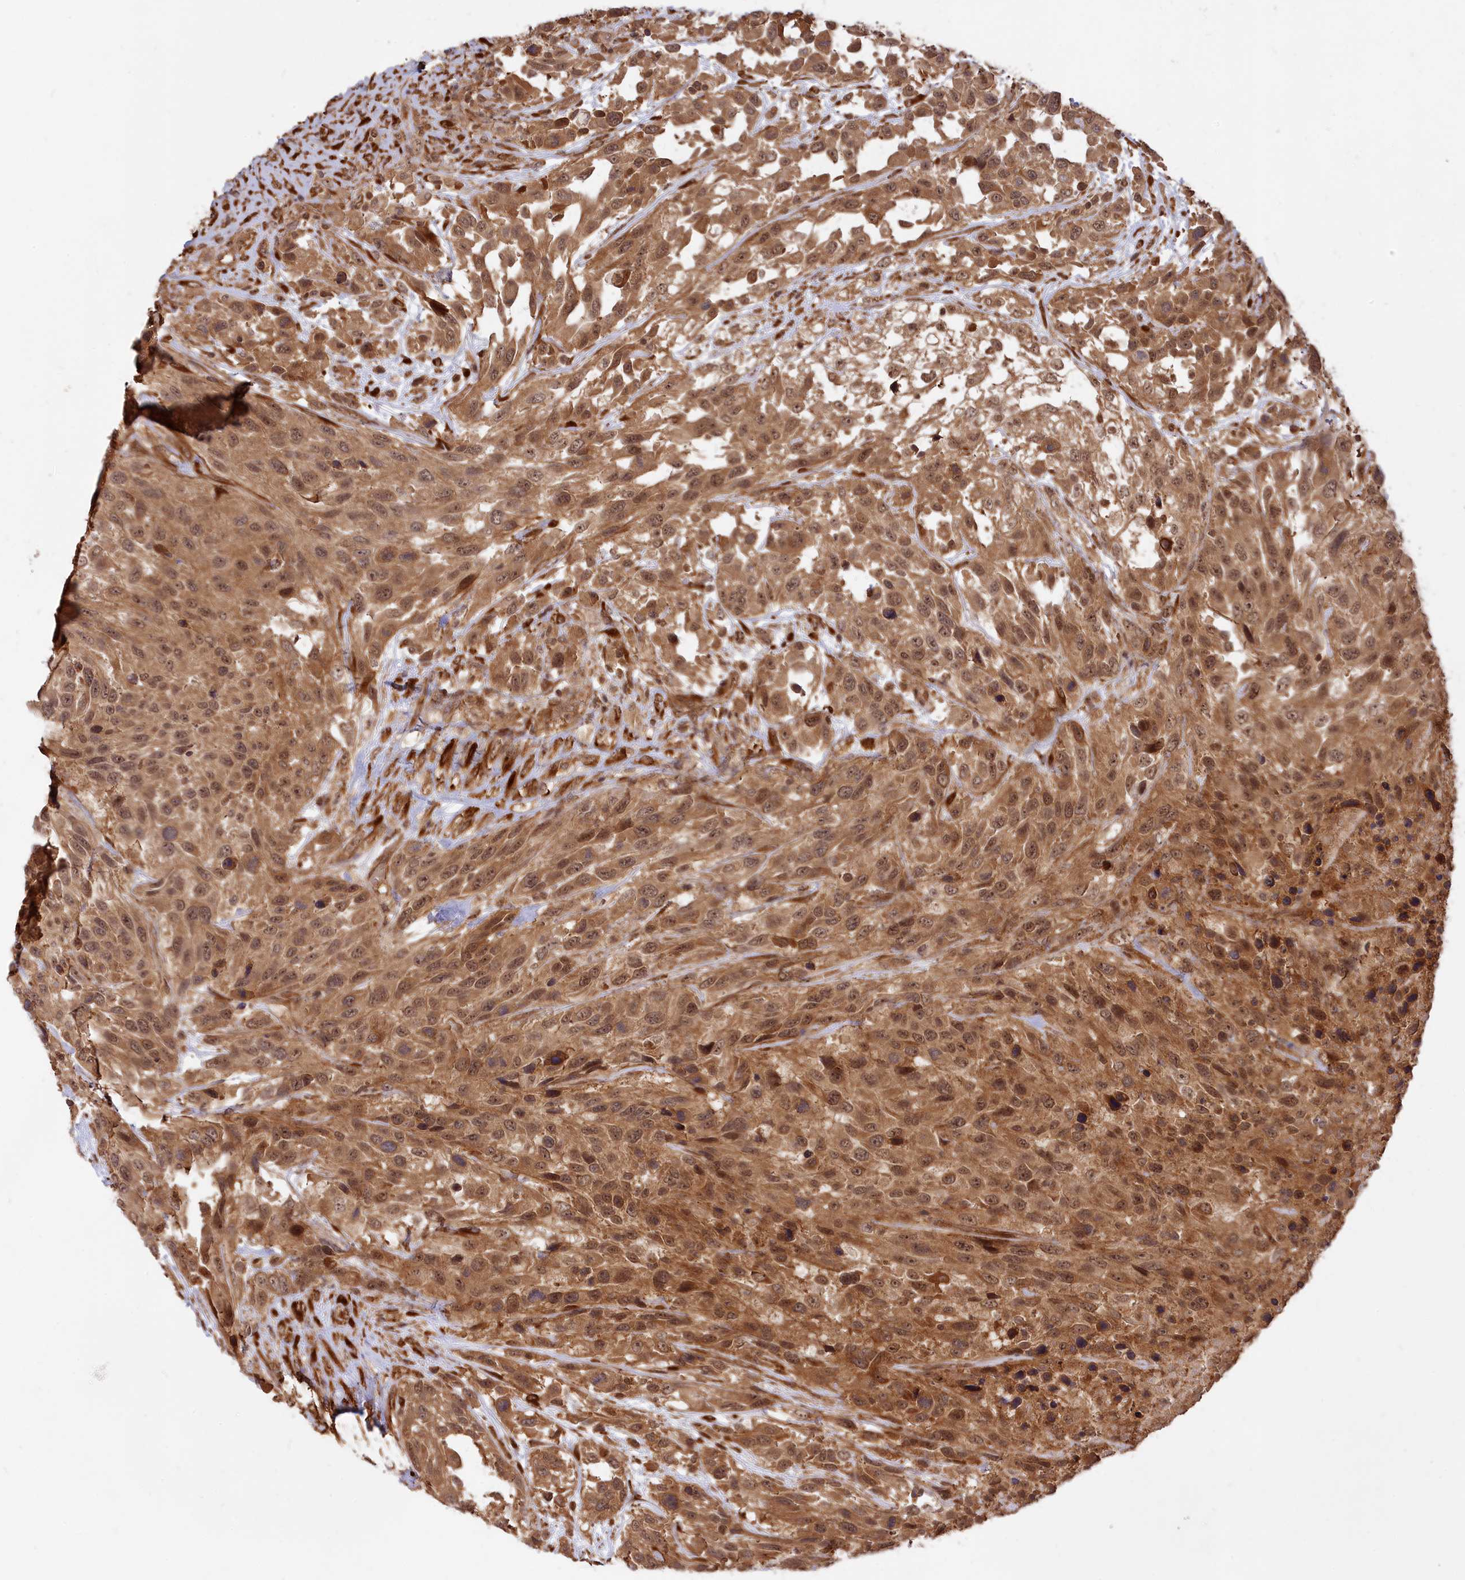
{"staining": {"intensity": "moderate", "quantity": ">75%", "location": "cytoplasmic/membranous,nuclear"}, "tissue": "urothelial cancer", "cell_type": "Tumor cells", "image_type": "cancer", "snomed": [{"axis": "morphology", "description": "Urothelial carcinoma, High grade"}, {"axis": "topography", "description": "Urinary bladder"}], "caption": "Moderate cytoplasmic/membranous and nuclear positivity for a protein is identified in about >75% of tumor cells of high-grade urothelial carcinoma using IHC.", "gene": "CCDC174", "patient": {"sex": "female", "age": 70}}